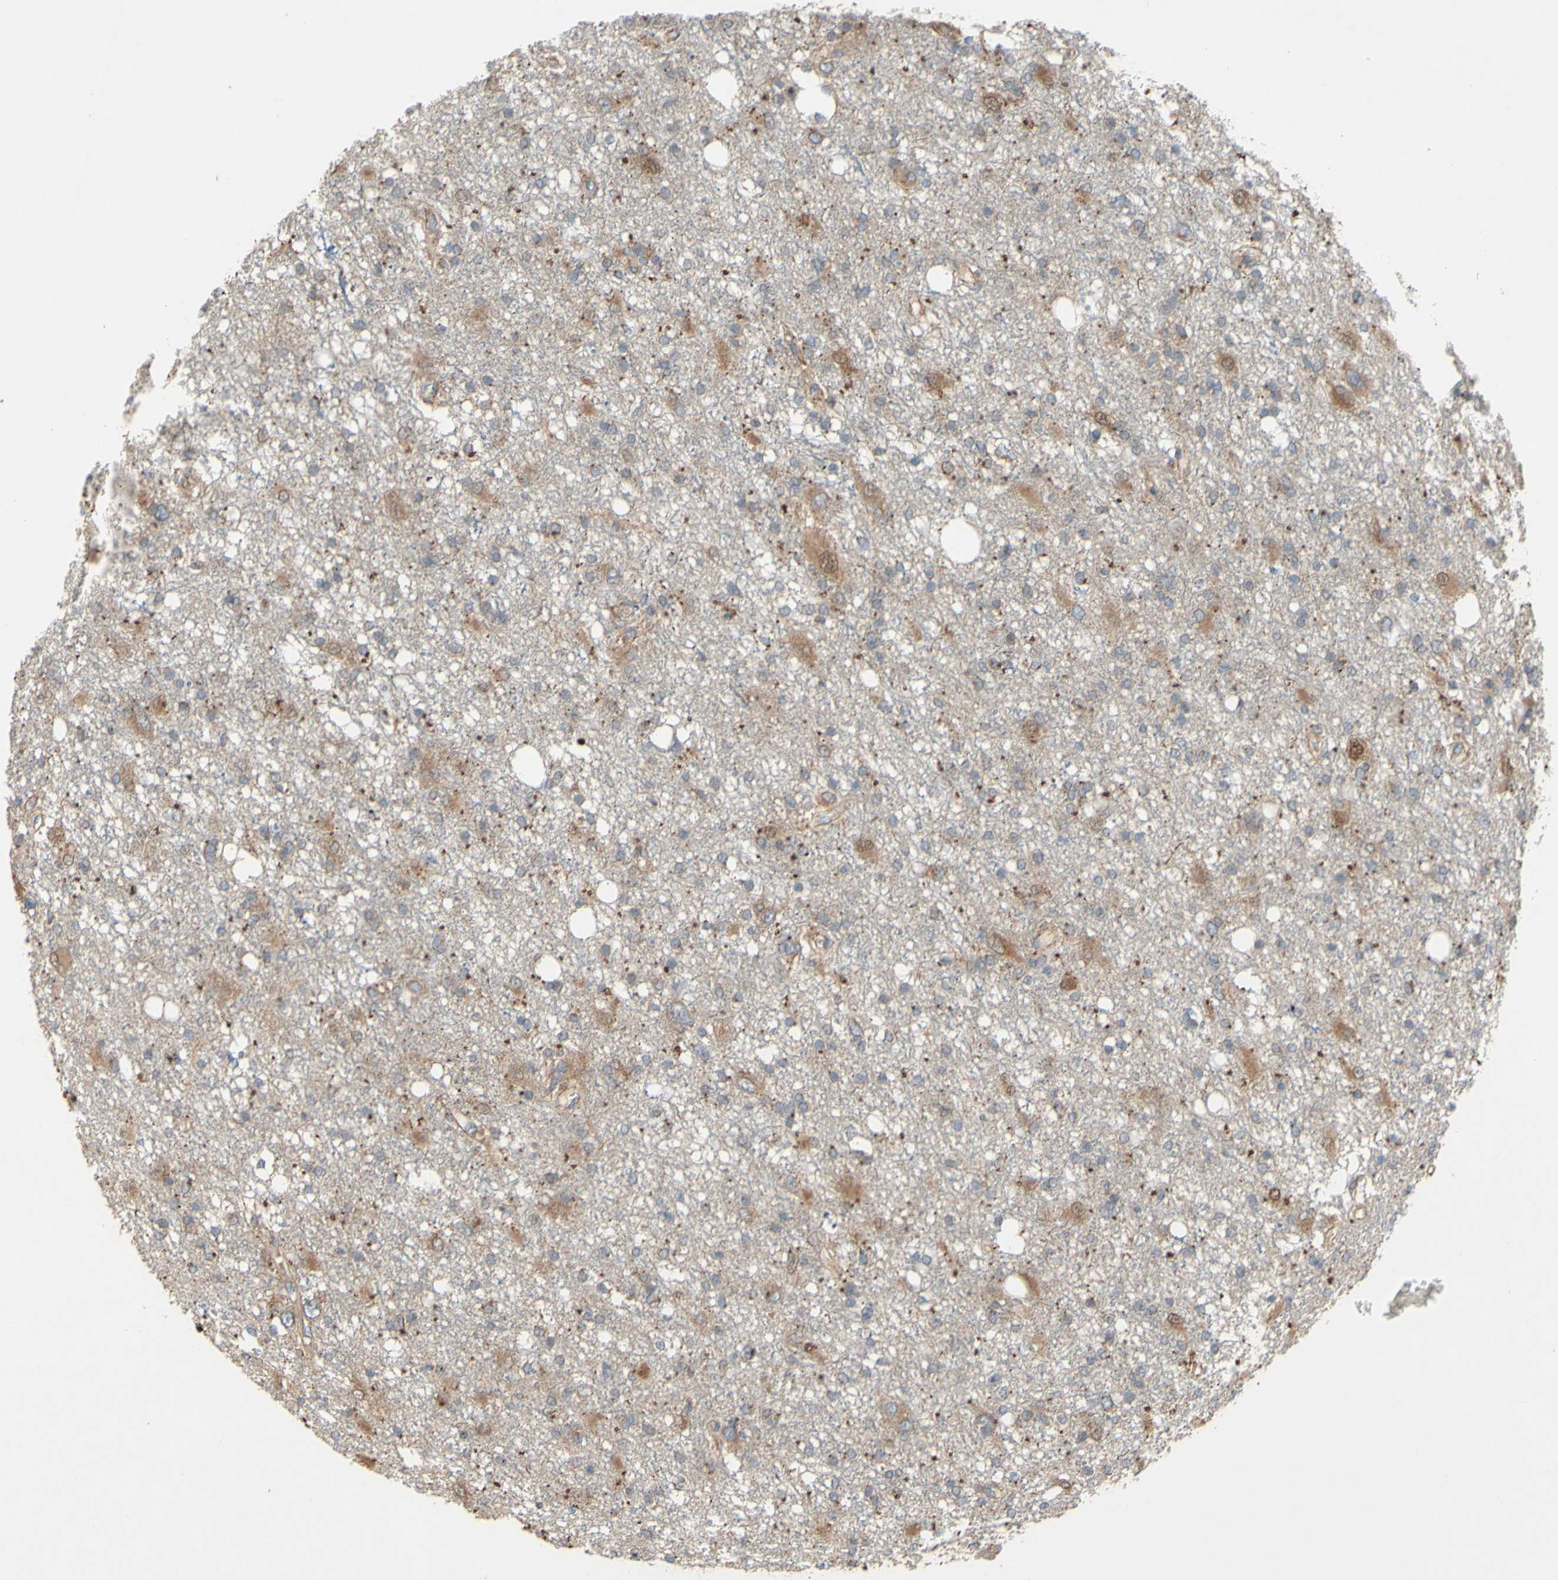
{"staining": {"intensity": "moderate", "quantity": "<25%", "location": "cytoplasmic/membranous"}, "tissue": "glioma", "cell_type": "Tumor cells", "image_type": "cancer", "snomed": [{"axis": "morphology", "description": "Glioma, malignant, High grade"}, {"axis": "topography", "description": "Brain"}], "caption": "Glioma stained with DAB (3,3'-diaminobenzidine) IHC demonstrates low levels of moderate cytoplasmic/membranous staining in about <25% of tumor cells.", "gene": "PDGFB", "patient": {"sex": "female", "age": 59}}